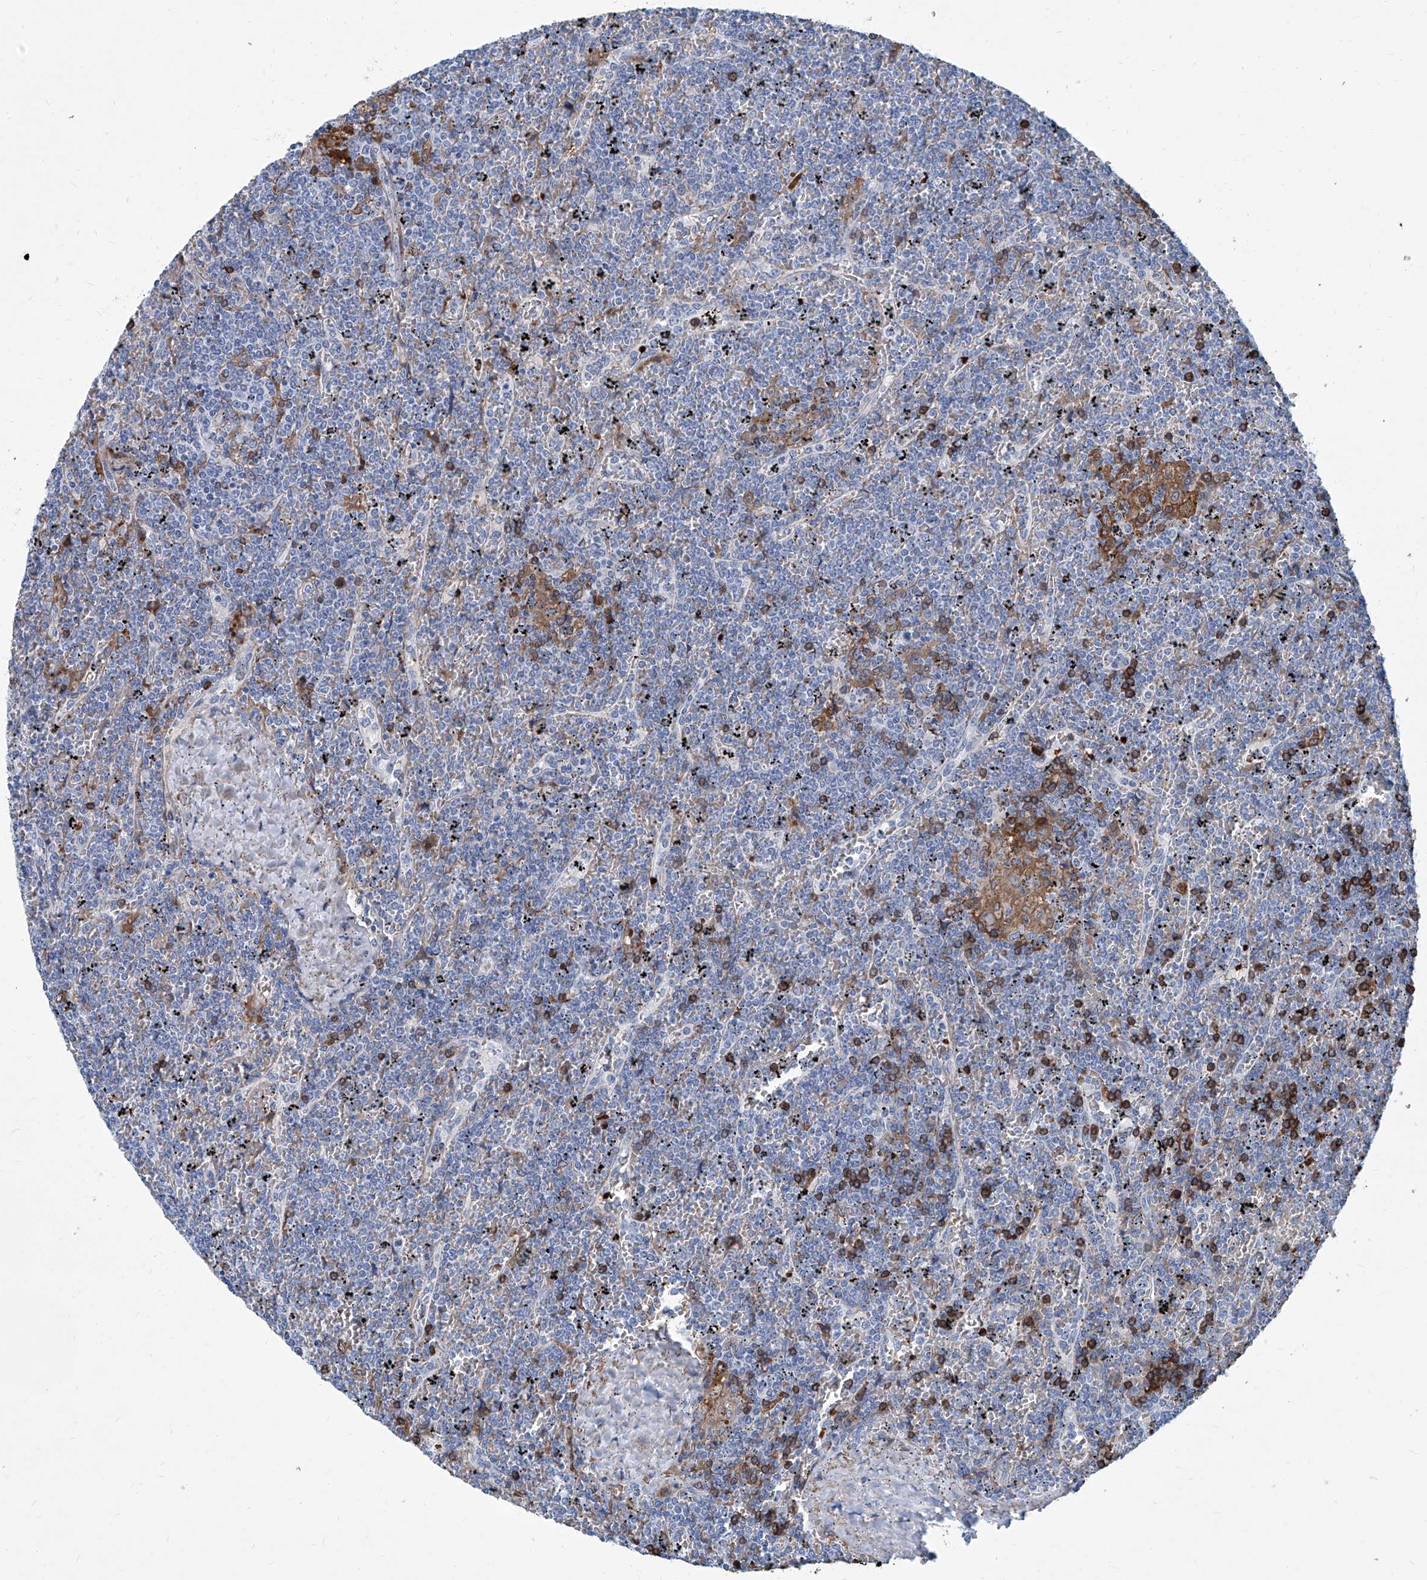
{"staining": {"intensity": "negative", "quantity": "none", "location": "none"}, "tissue": "lymphoma", "cell_type": "Tumor cells", "image_type": "cancer", "snomed": [{"axis": "morphology", "description": "Malignant lymphoma, non-Hodgkin's type, Low grade"}, {"axis": "topography", "description": "Spleen"}], "caption": "This is a micrograph of immunohistochemistry (IHC) staining of lymphoma, which shows no positivity in tumor cells.", "gene": "FPR2", "patient": {"sex": "female", "age": 19}}